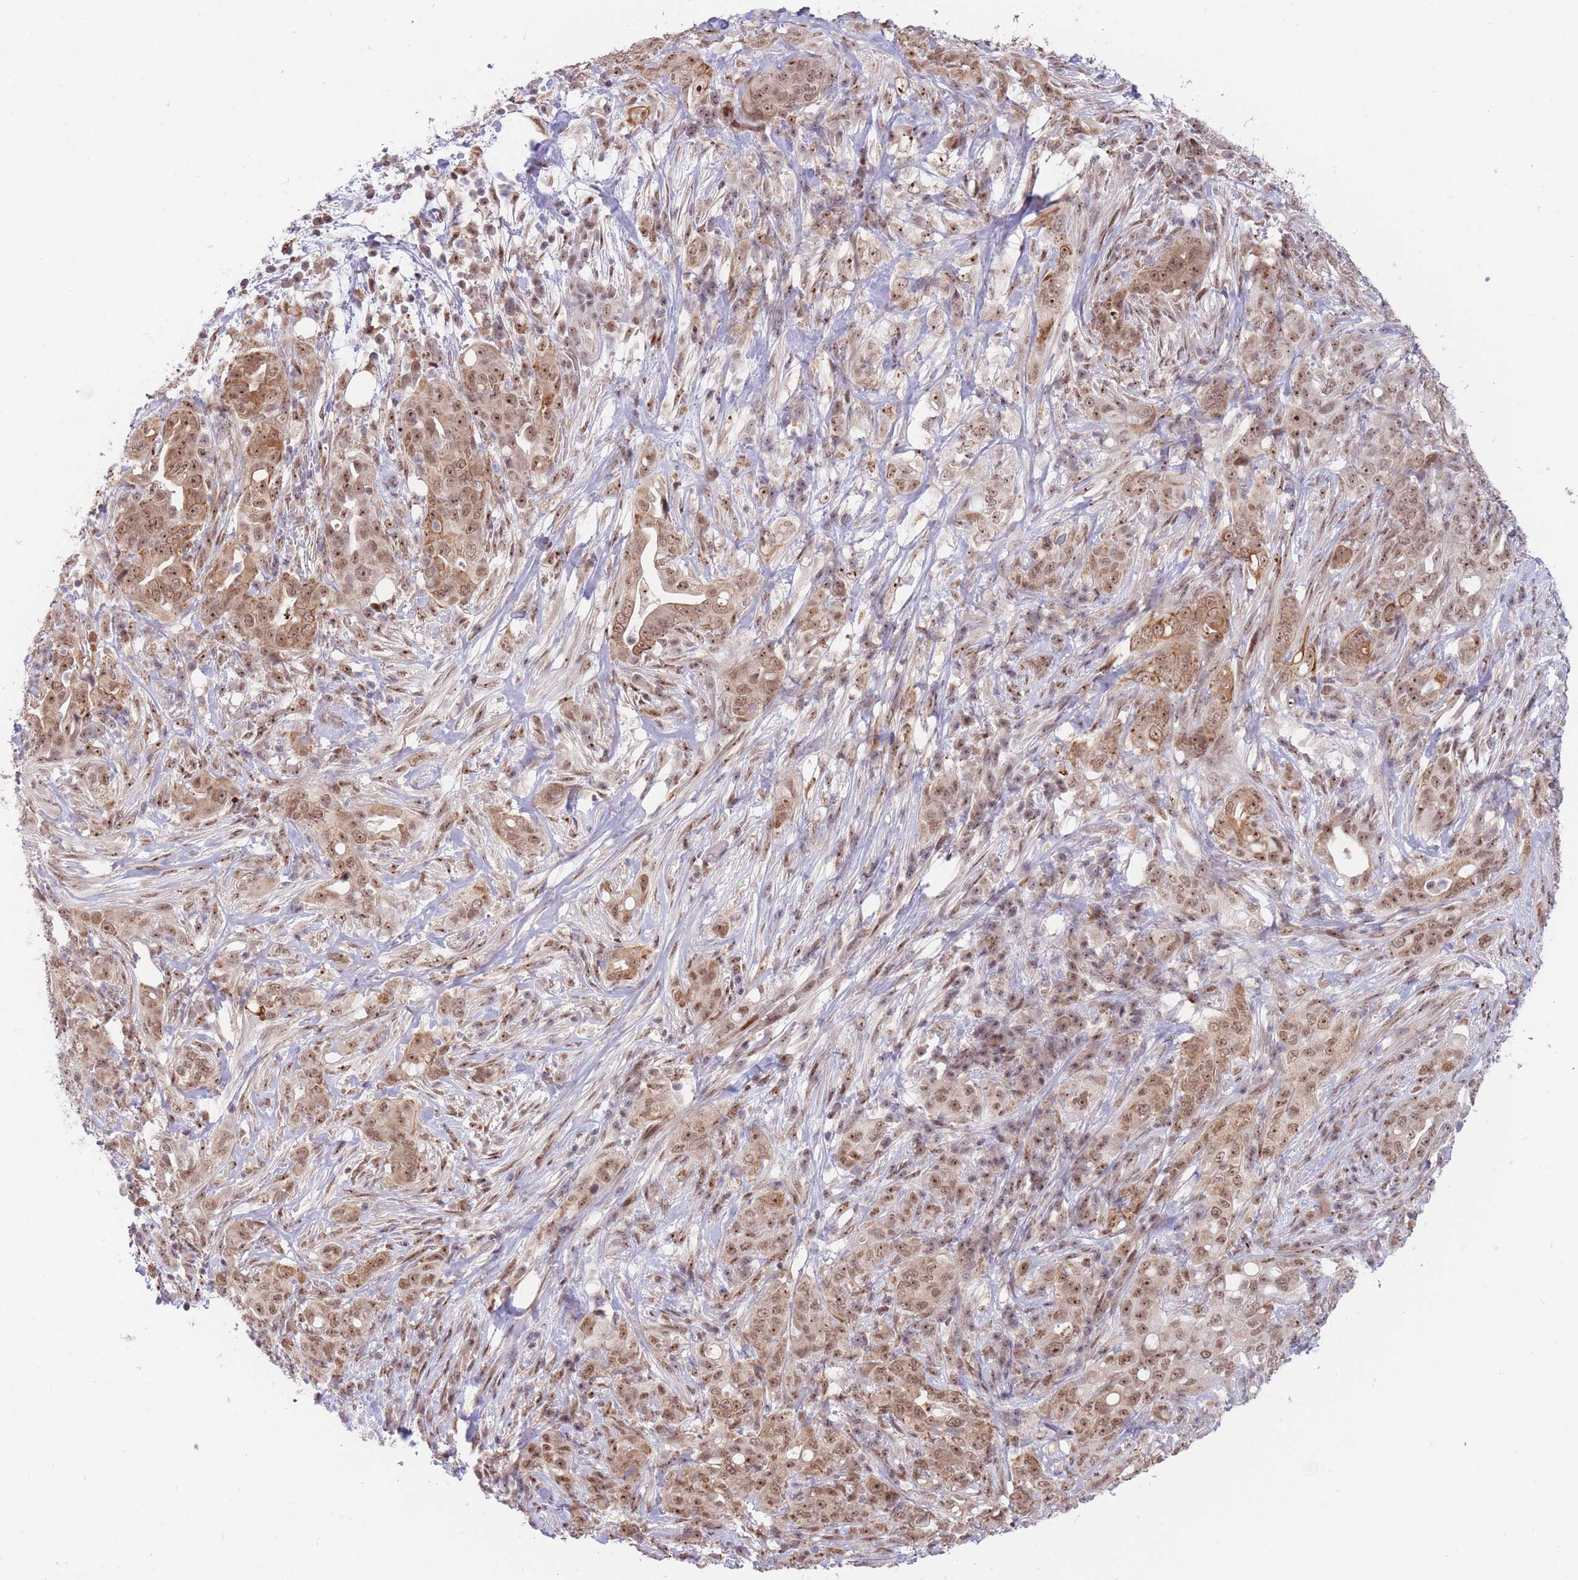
{"staining": {"intensity": "moderate", "quantity": ">75%", "location": "cytoplasmic/membranous,nuclear"}, "tissue": "pancreatic cancer", "cell_type": "Tumor cells", "image_type": "cancer", "snomed": [{"axis": "morphology", "description": "Normal tissue, NOS"}, {"axis": "morphology", "description": "Adenocarcinoma, NOS"}, {"axis": "topography", "description": "Lymph node"}, {"axis": "topography", "description": "Pancreas"}], "caption": "The photomicrograph demonstrates immunohistochemical staining of pancreatic cancer (adenocarcinoma). There is moderate cytoplasmic/membranous and nuclear expression is identified in about >75% of tumor cells. (Brightfield microscopy of DAB IHC at high magnification).", "gene": "TARBP2", "patient": {"sex": "female", "age": 67}}